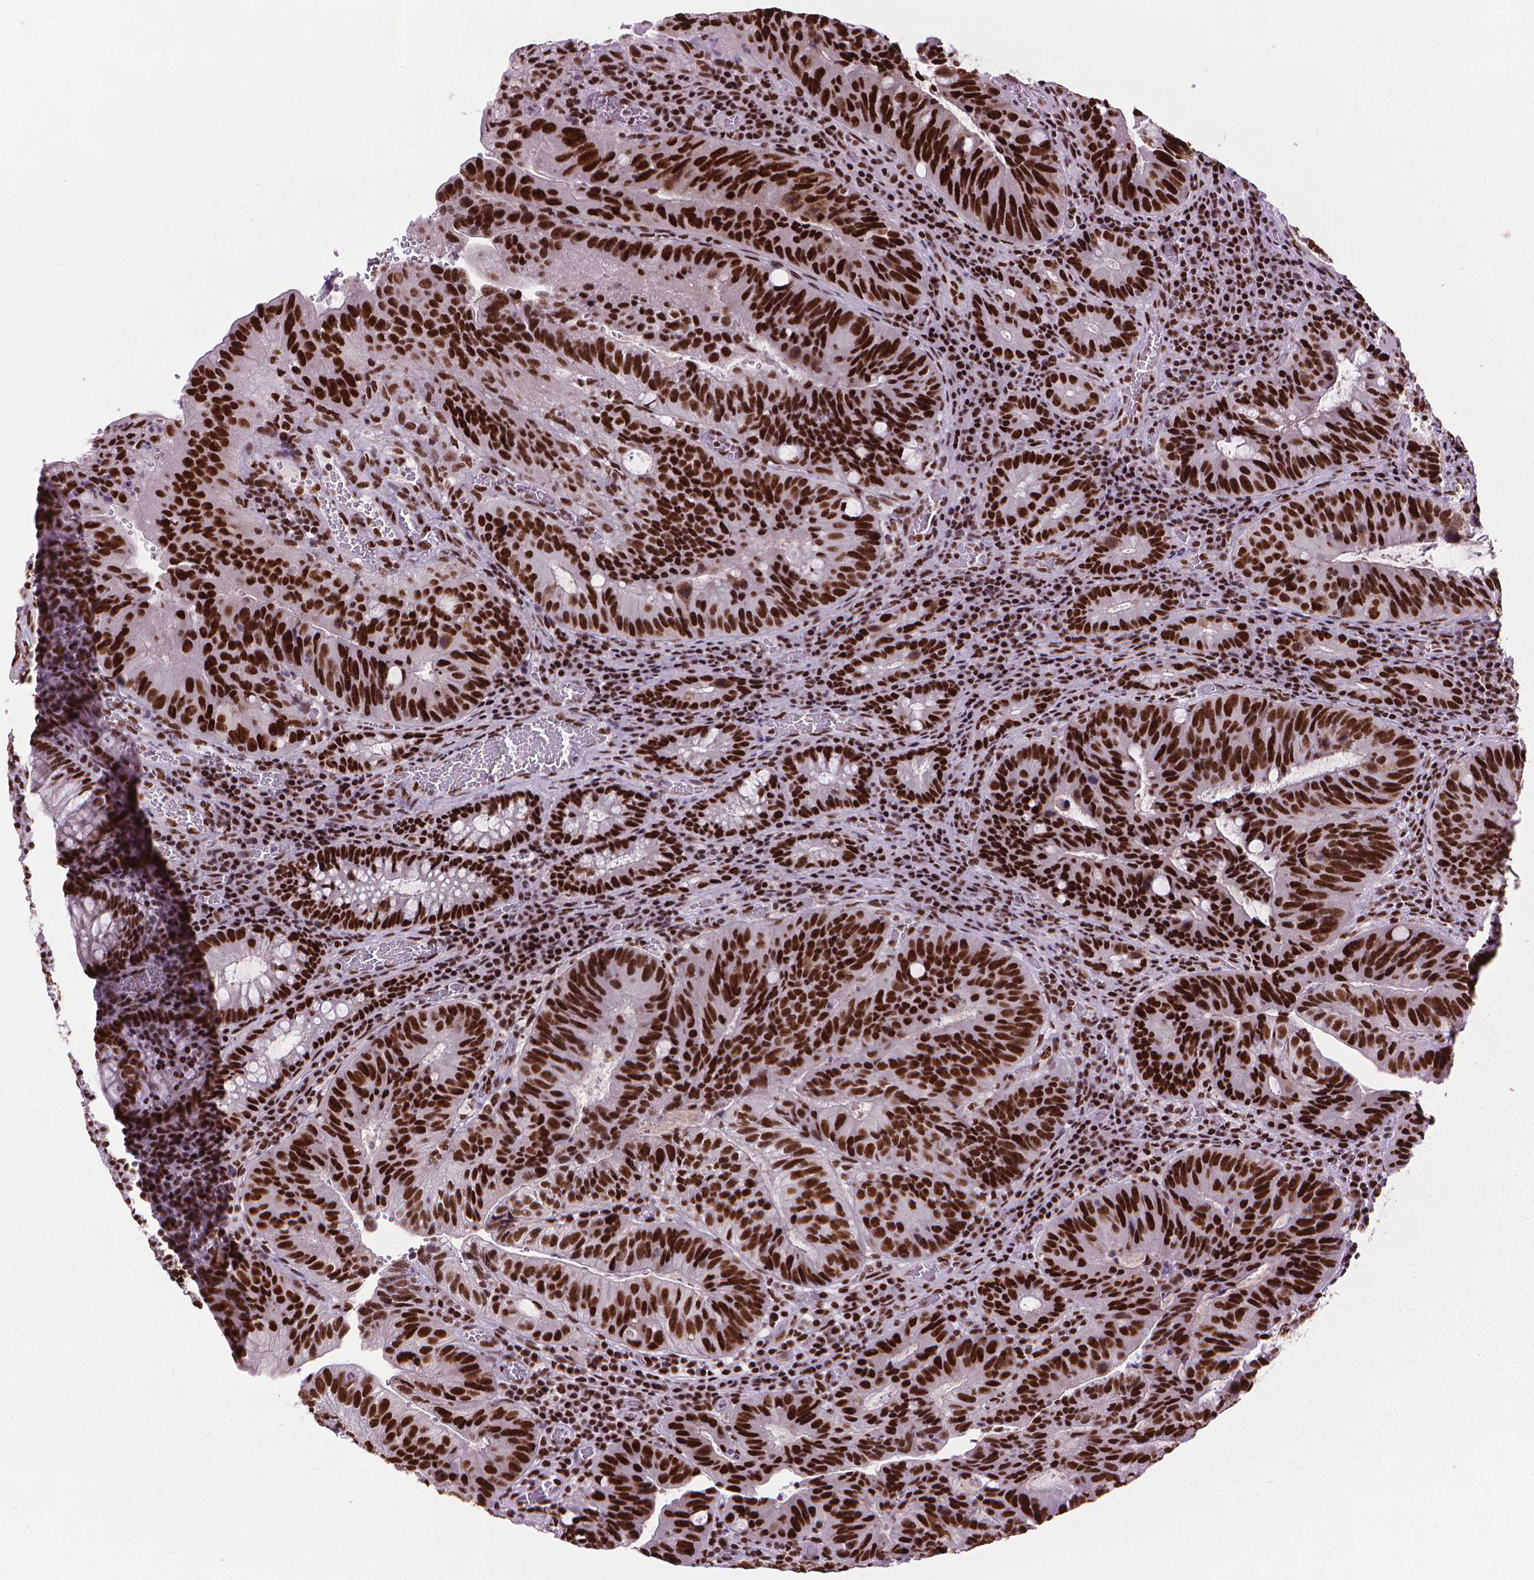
{"staining": {"intensity": "strong", "quantity": ">75%", "location": "nuclear"}, "tissue": "colorectal cancer", "cell_type": "Tumor cells", "image_type": "cancer", "snomed": [{"axis": "morphology", "description": "Adenocarcinoma, NOS"}, {"axis": "topography", "description": "Colon"}], "caption": "Immunohistochemistry (DAB (3,3'-diaminobenzidine)) staining of human colorectal cancer demonstrates strong nuclear protein expression in approximately >75% of tumor cells.", "gene": "AKAP8", "patient": {"sex": "male", "age": 67}}